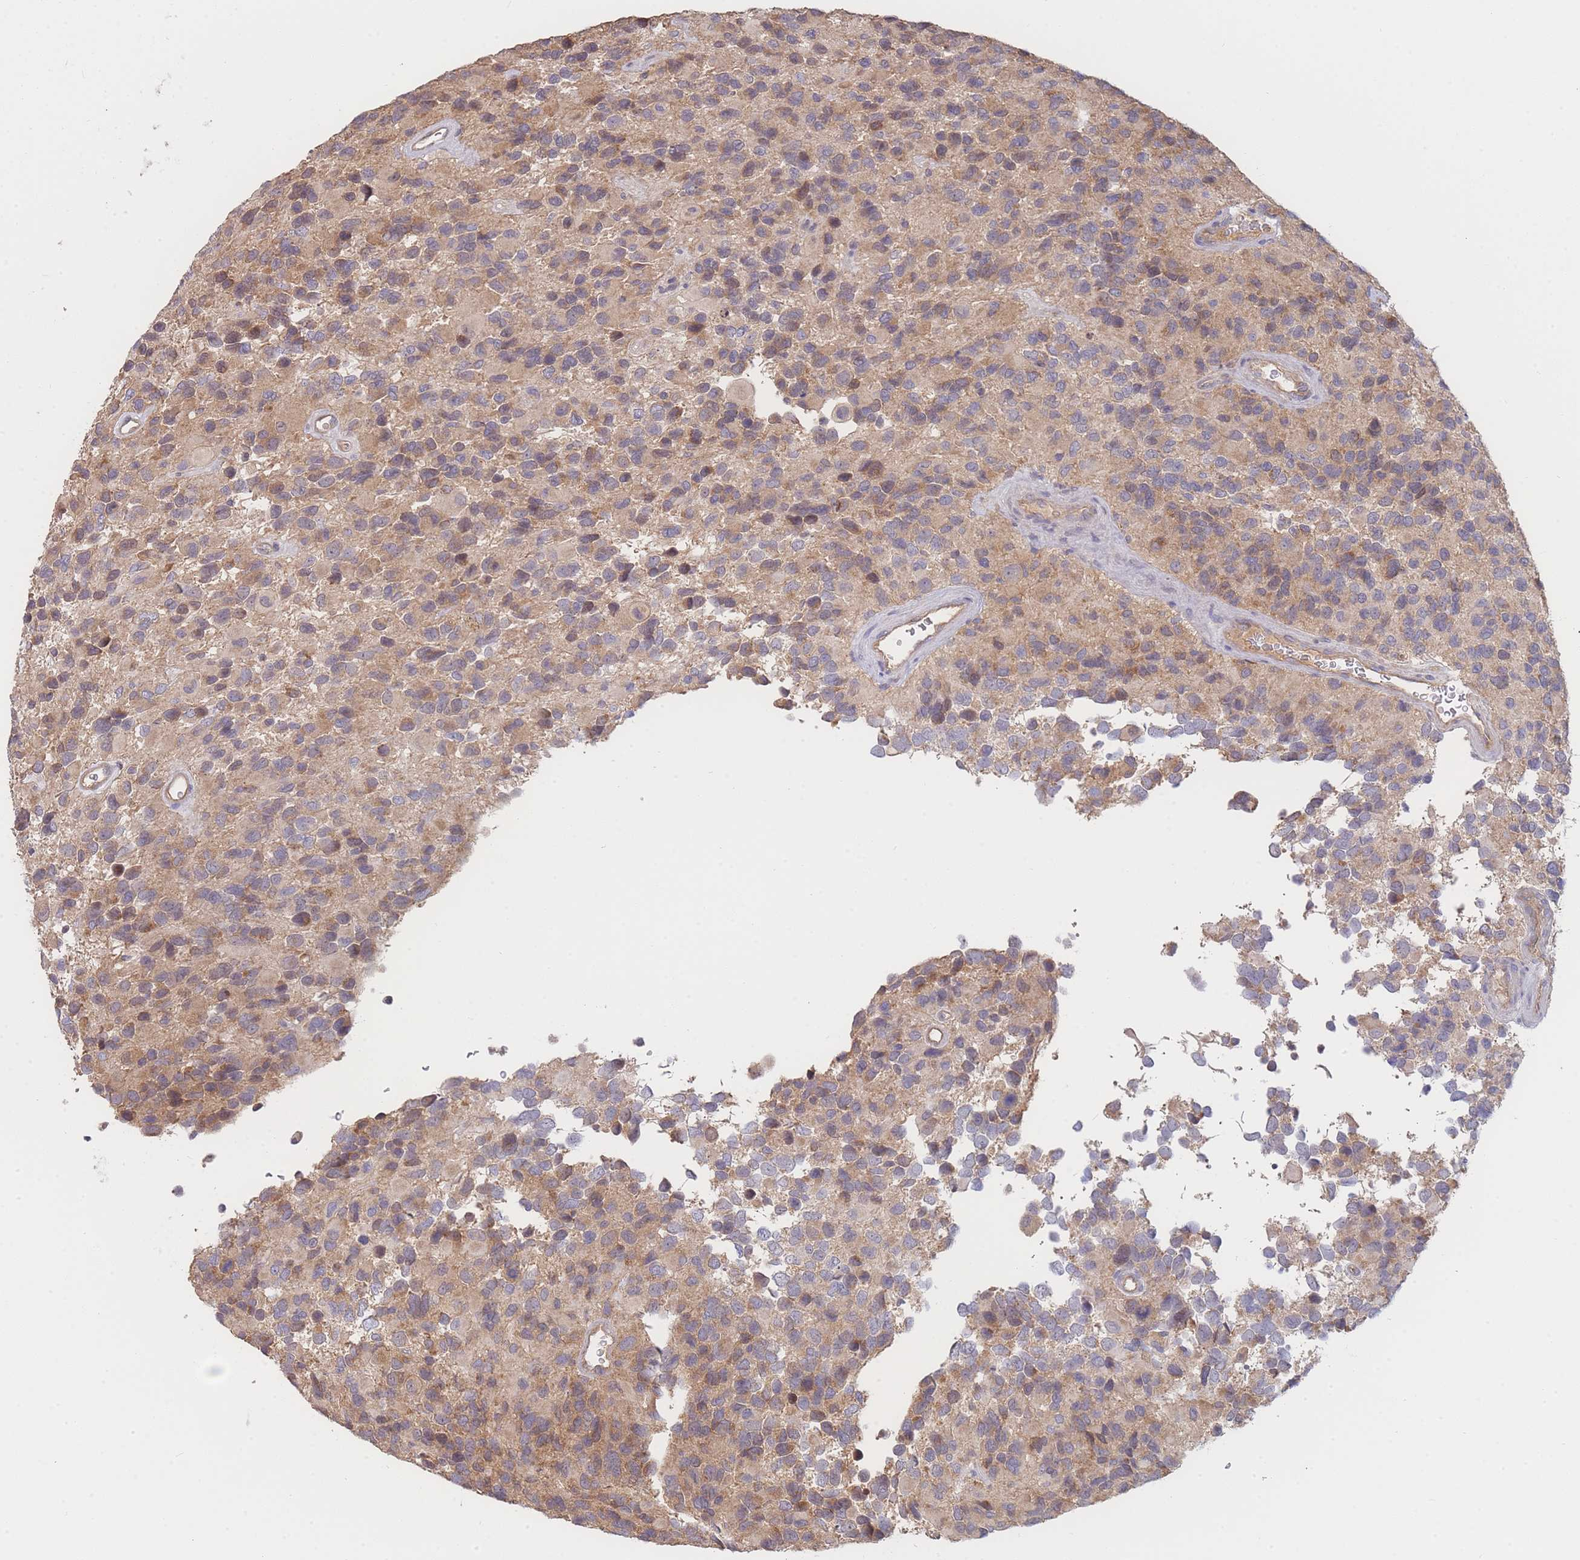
{"staining": {"intensity": "moderate", "quantity": ">75%", "location": "cytoplasmic/membranous"}, "tissue": "glioma", "cell_type": "Tumor cells", "image_type": "cancer", "snomed": [{"axis": "morphology", "description": "Glioma, malignant, High grade"}, {"axis": "topography", "description": "Brain"}], "caption": "Tumor cells reveal medium levels of moderate cytoplasmic/membranous expression in approximately >75% of cells in glioma.", "gene": "MRPS18B", "patient": {"sex": "male", "age": 77}}